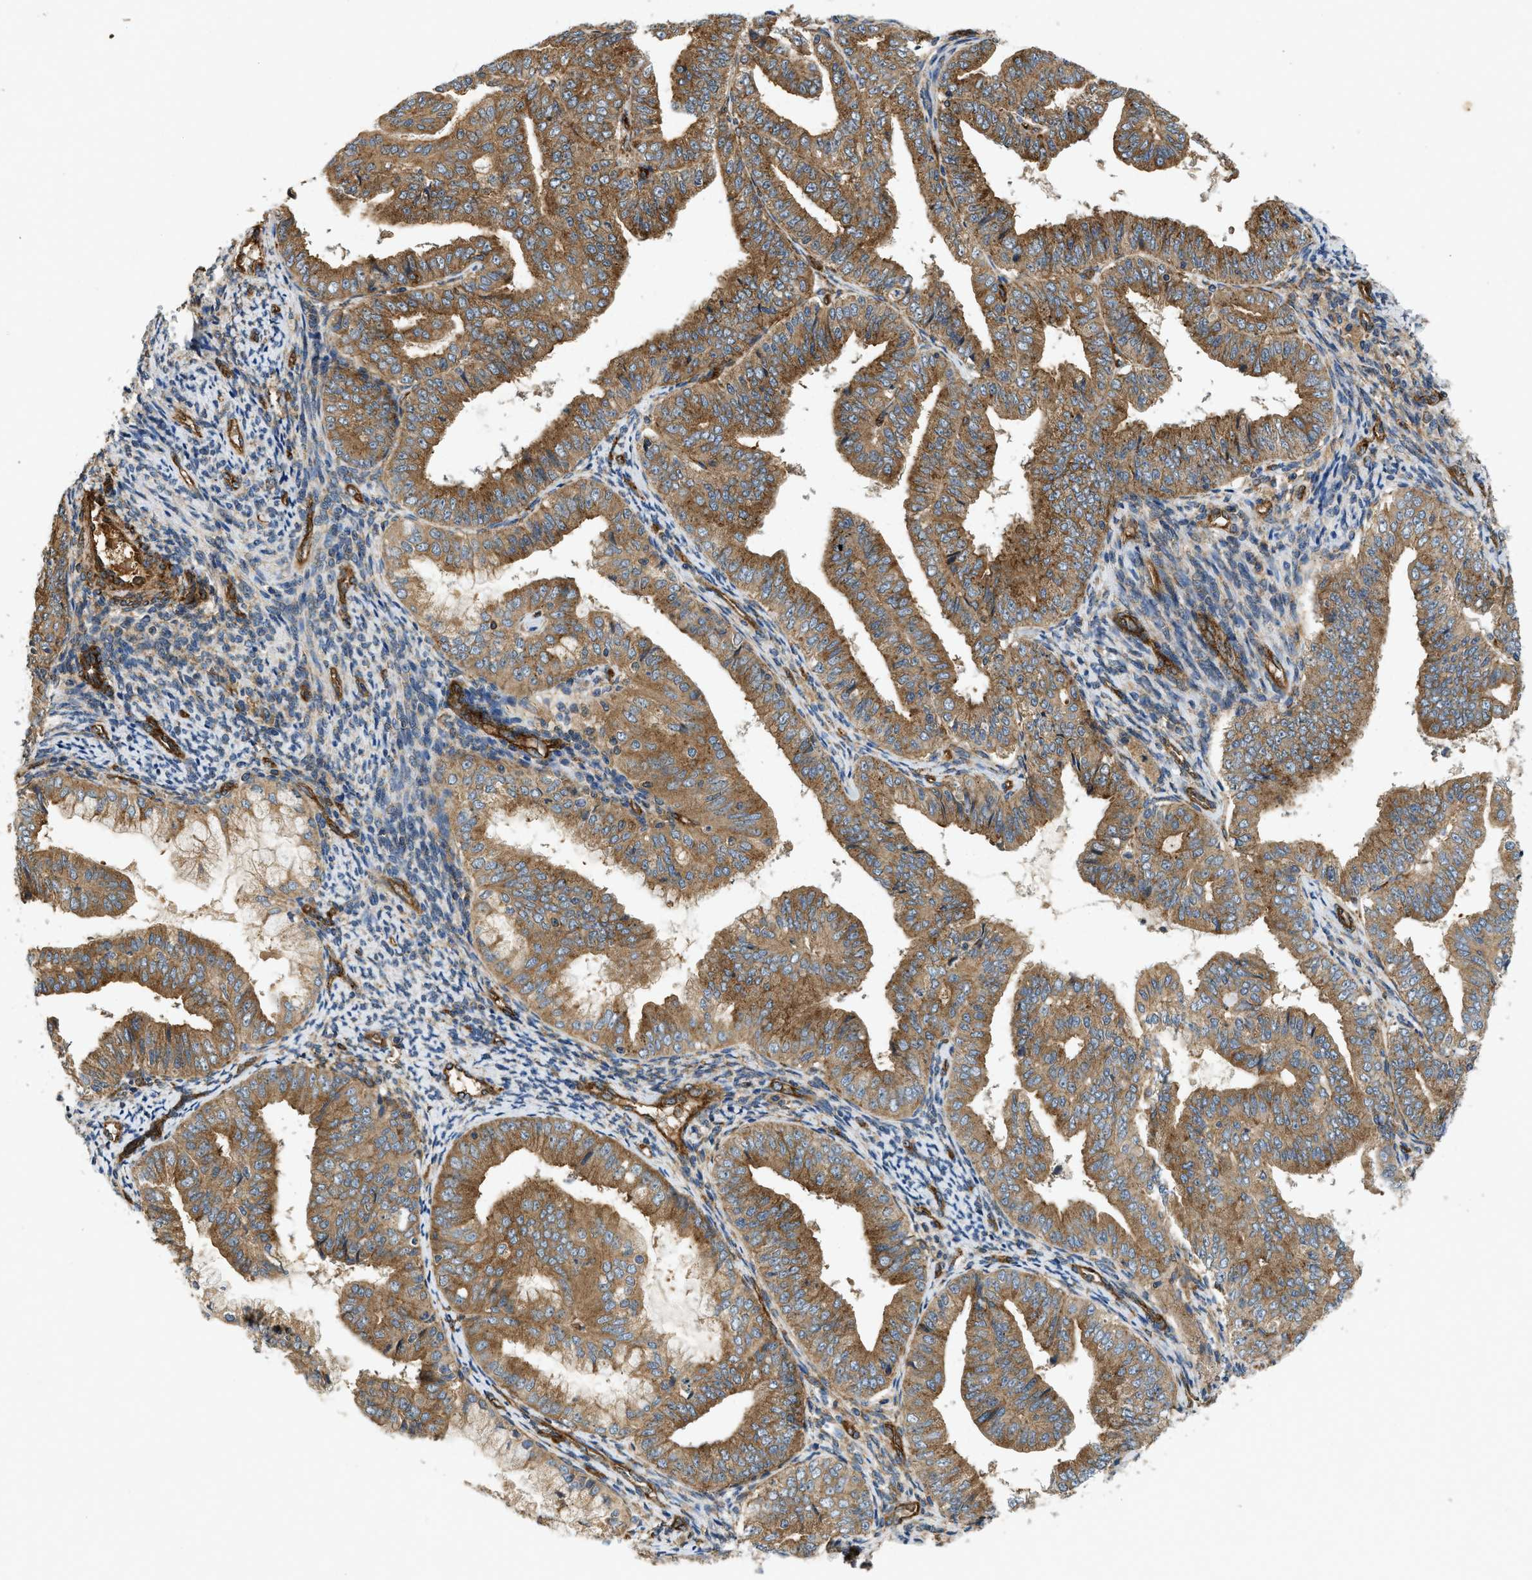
{"staining": {"intensity": "moderate", "quantity": ">75%", "location": "cytoplasmic/membranous"}, "tissue": "endometrial cancer", "cell_type": "Tumor cells", "image_type": "cancer", "snomed": [{"axis": "morphology", "description": "Adenocarcinoma, NOS"}, {"axis": "topography", "description": "Endometrium"}], "caption": "IHC of human endometrial cancer (adenocarcinoma) exhibits medium levels of moderate cytoplasmic/membranous positivity in approximately >75% of tumor cells.", "gene": "HIP1", "patient": {"sex": "female", "age": 63}}